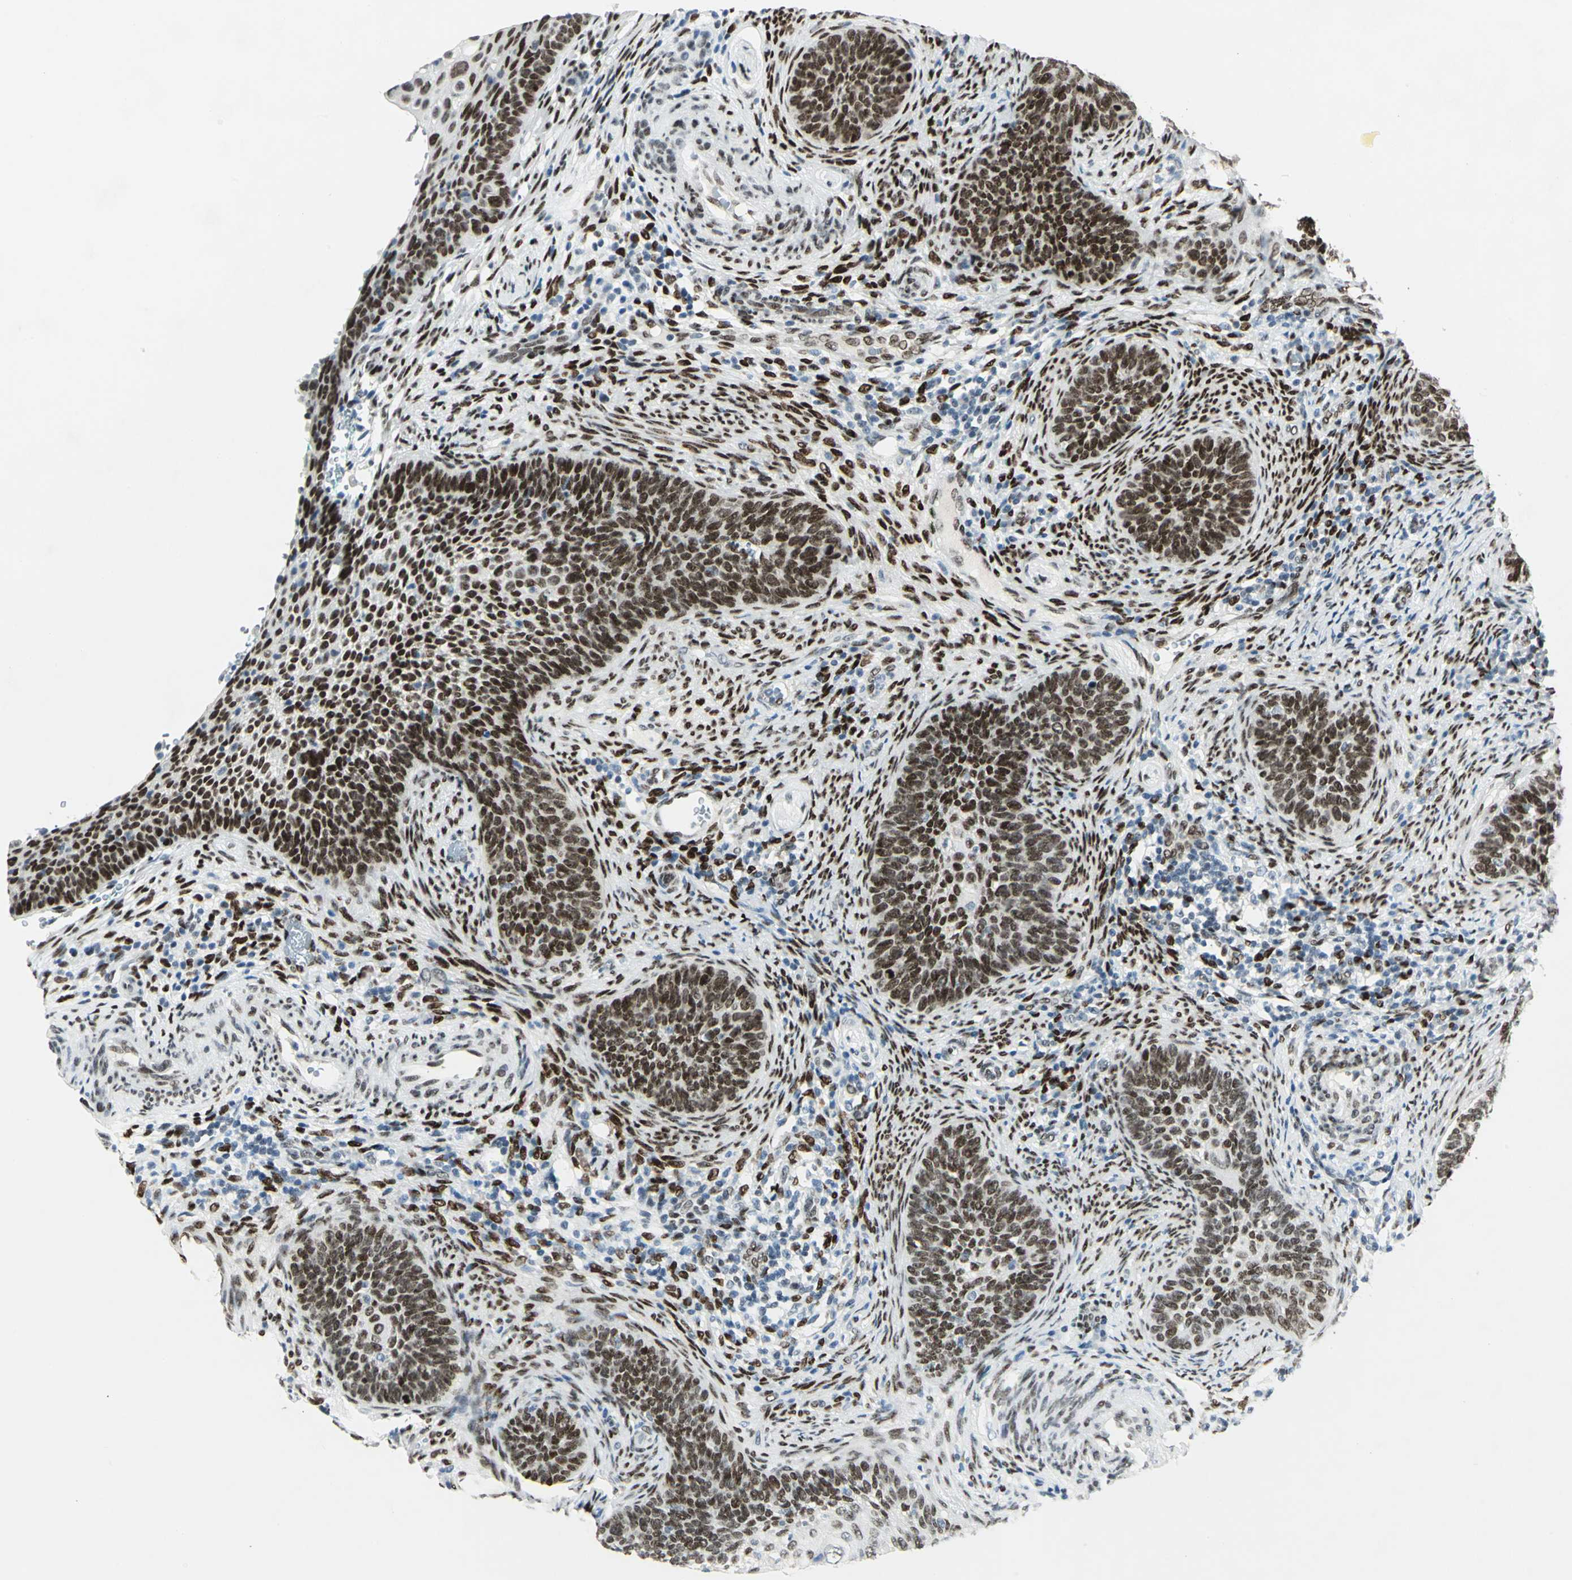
{"staining": {"intensity": "strong", "quantity": ">75%", "location": "nuclear"}, "tissue": "cervical cancer", "cell_type": "Tumor cells", "image_type": "cancer", "snomed": [{"axis": "morphology", "description": "Squamous cell carcinoma, NOS"}, {"axis": "topography", "description": "Cervix"}], "caption": "Immunohistochemical staining of human cervical squamous cell carcinoma exhibits high levels of strong nuclear expression in about >75% of tumor cells. (DAB (3,3'-diaminobenzidine) IHC with brightfield microscopy, high magnification).", "gene": "MEIS2", "patient": {"sex": "female", "age": 33}}